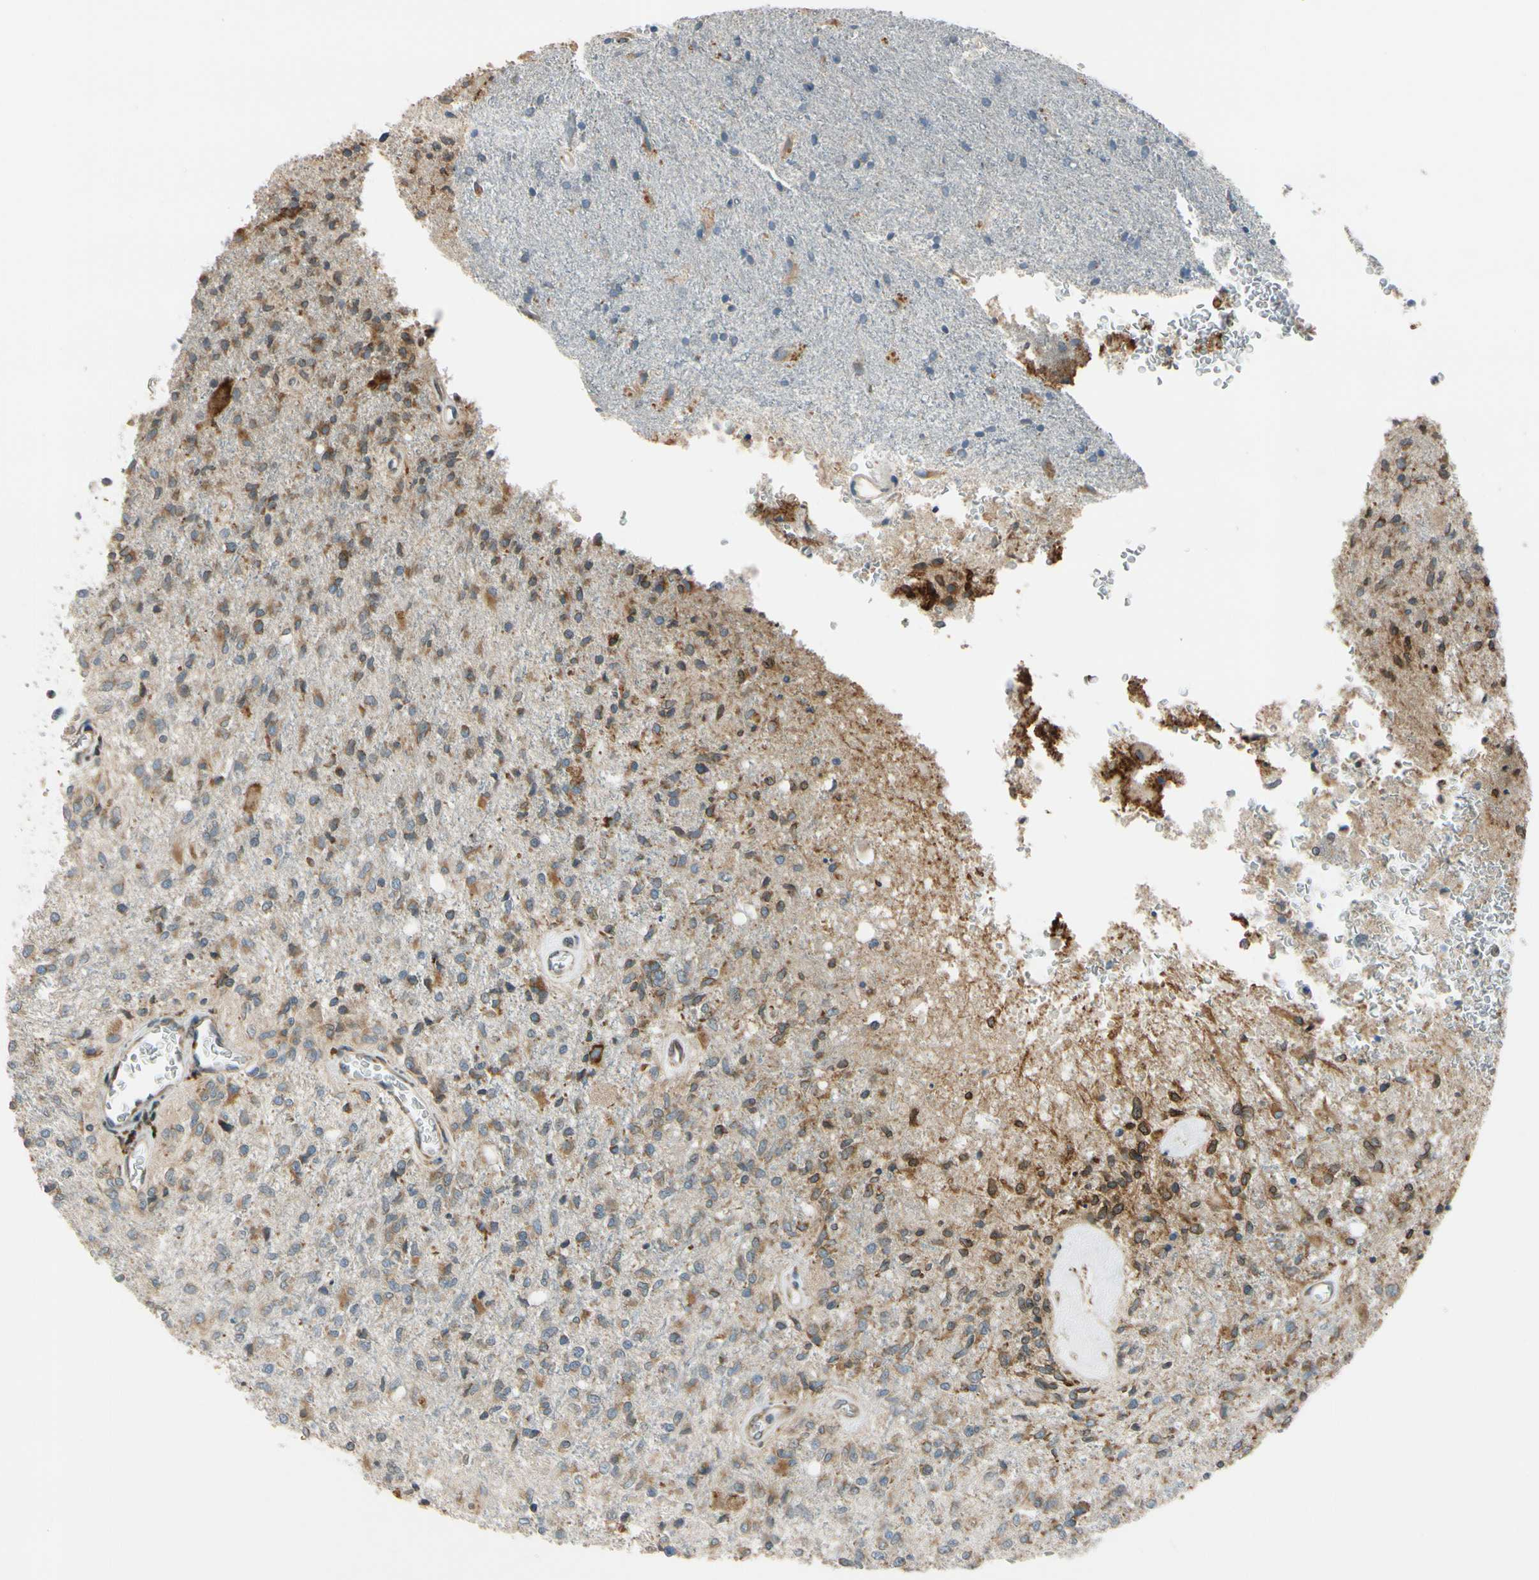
{"staining": {"intensity": "weak", "quantity": "25%-75%", "location": "cytoplasmic/membranous"}, "tissue": "glioma", "cell_type": "Tumor cells", "image_type": "cancer", "snomed": [{"axis": "morphology", "description": "Normal tissue, NOS"}, {"axis": "morphology", "description": "Glioma, malignant, High grade"}, {"axis": "topography", "description": "Cerebral cortex"}], "caption": "DAB (3,3'-diaminobenzidine) immunohistochemical staining of human malignant glioma (high-grade) demonstrates weak cytoplasmic/membranous protein expression in about 25%-75% of tumor cells.", "gene": "RPN2", "patient": {"sex": "male", "age": 77}}